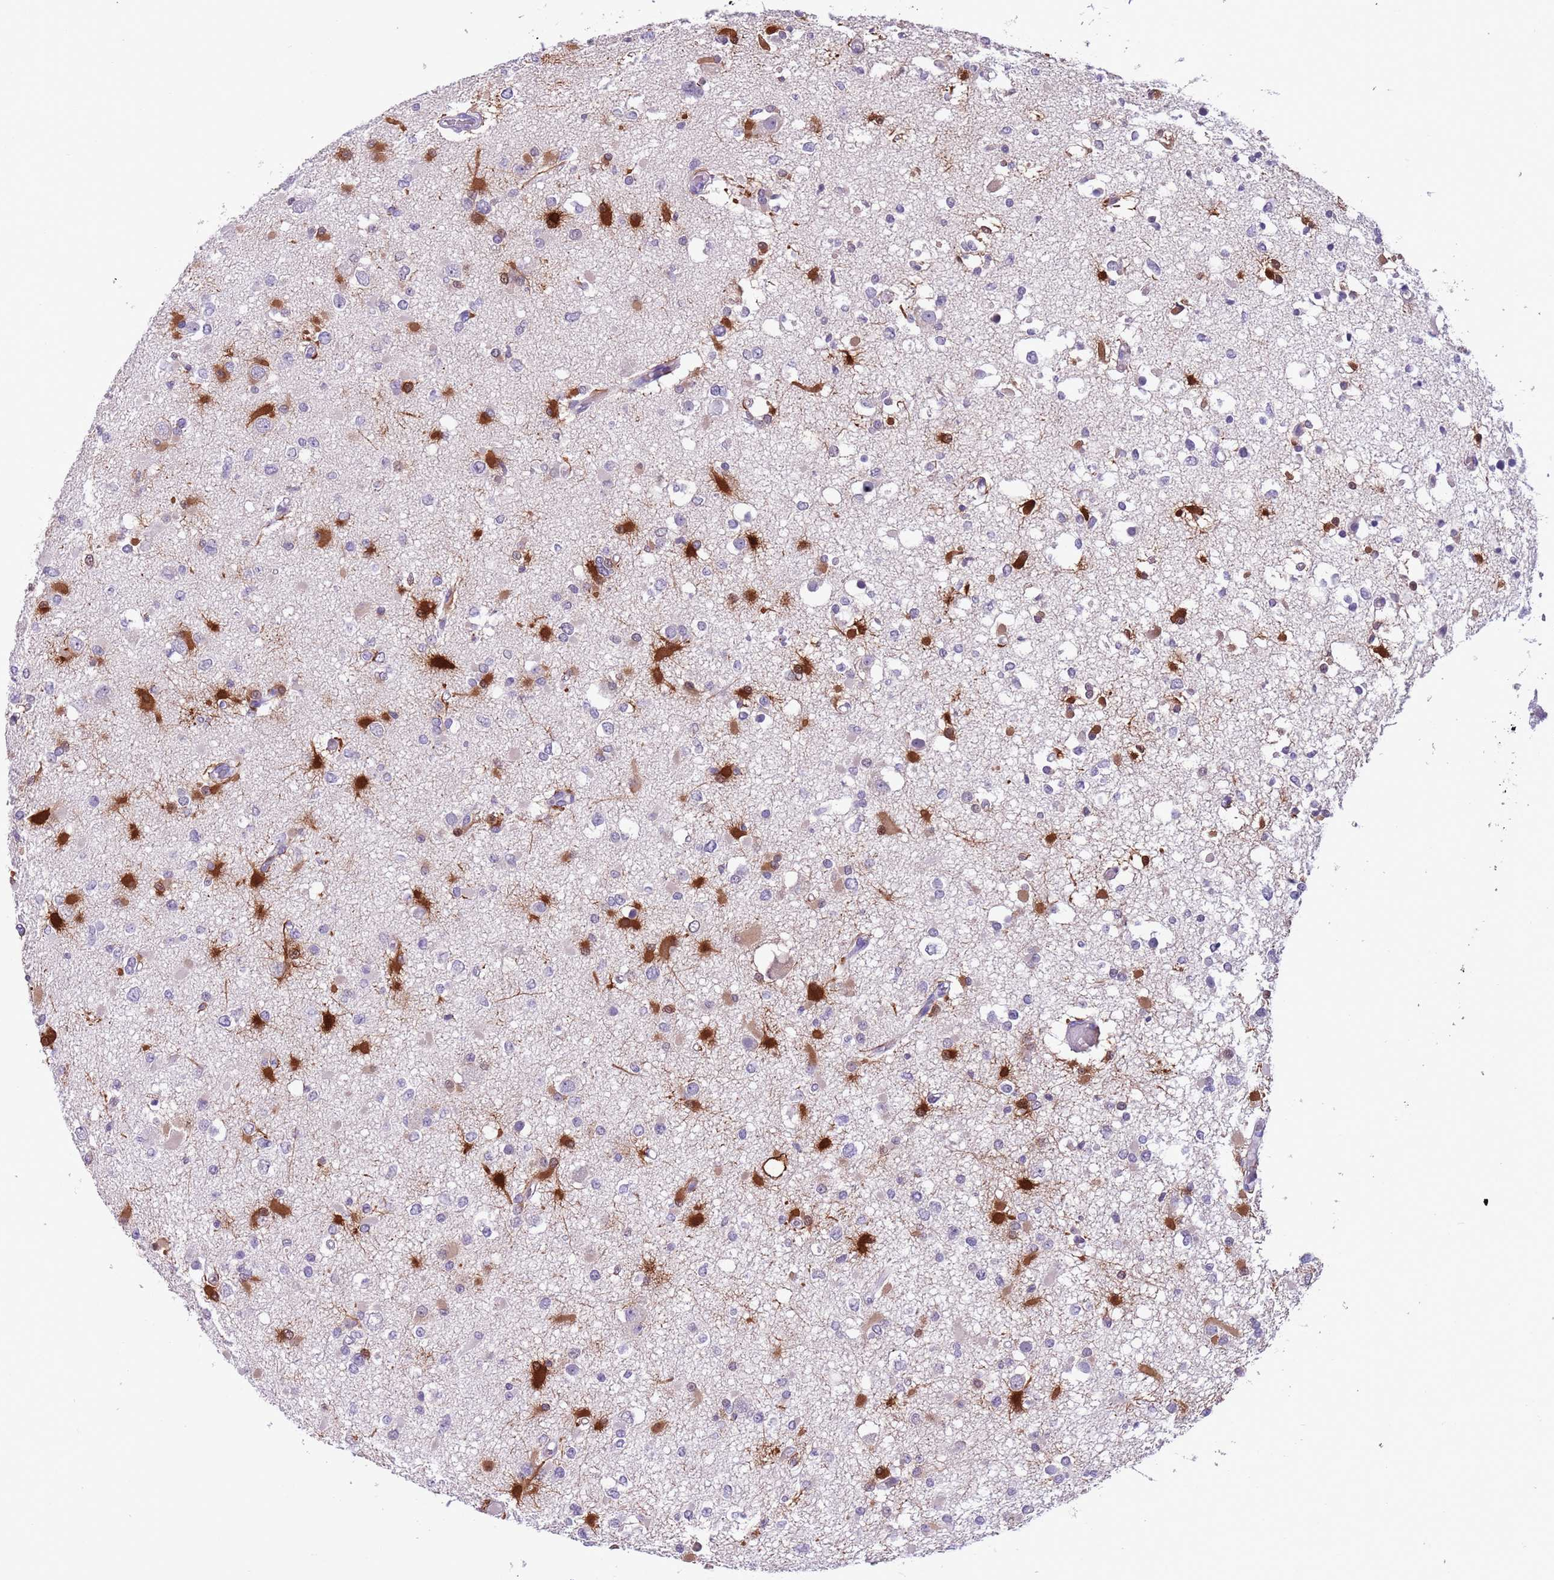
{"staining": {"intensity": "strong", "quantity": "<25%", "location": "cytoplasmic/membranous,nuclear"}, "tissue": "glioma", "cell_type": "Tumor cells", "image_type": "cancer", "snomed": [{"axis": "morphology", "description": "Glioma, malignant, Low grade"}, {"axis": "topography", "description": "Brain"}], "caption": "Protein staining by immunohistochemistry shows strong cytoplasmic/membranous and nuclear staining in about <25% of tumor cells in glioma. Nuclei are stained in blue.", "gene": "PFKFB2", "patient": {"sex": "female", "age": 22}}